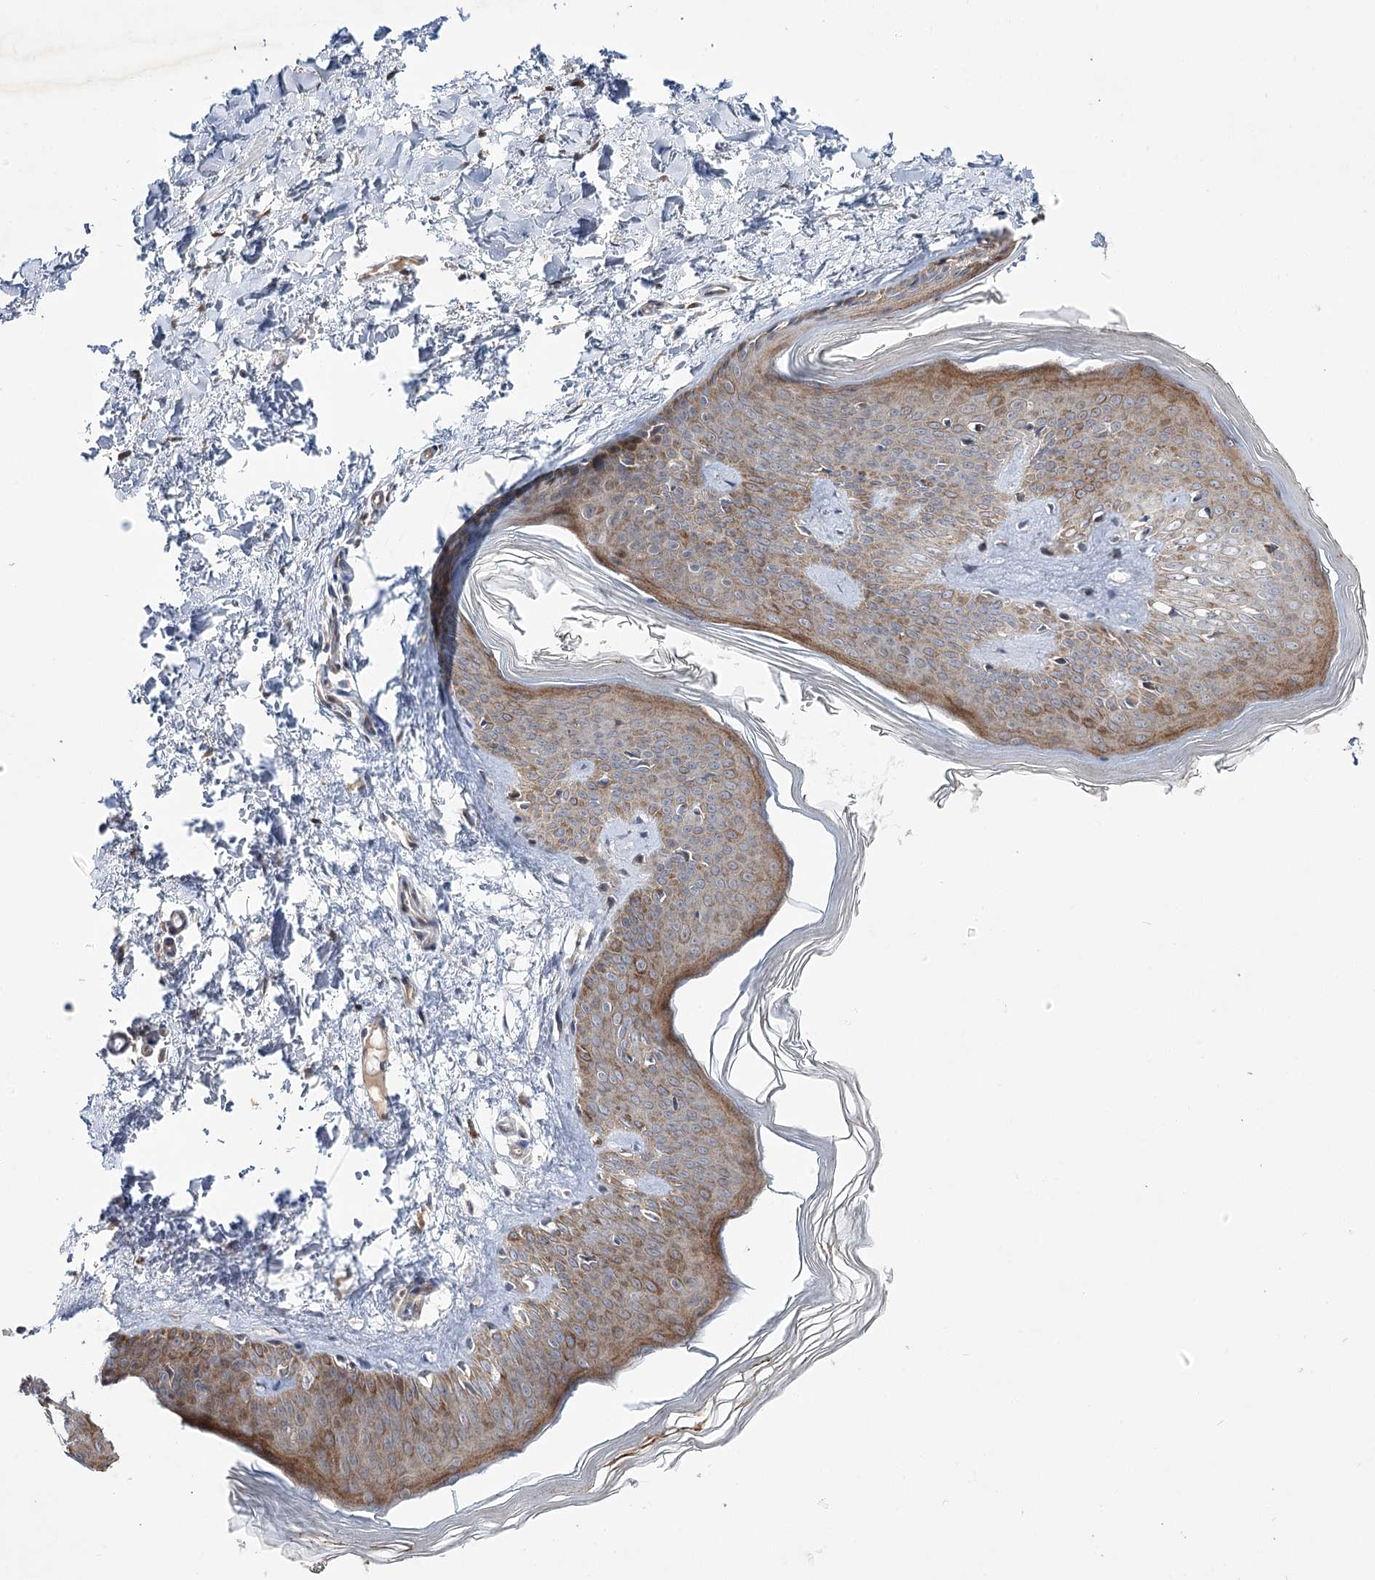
{"staining": {"intensity": "weak", "quantity": ">75%", "location": "cytoplasmic/membranous"}, "tissue": "skin", "cell_type": "Fibroblasts", "image_type": "normal", "snomed": [{"axis": "morphology", "description": "Normal tissue, NOS"}, {"axis": "topography", "description": "Skin"}], "caption": "Skin stained with DAB IHC exhibits low levels of weak cytoplasmic/membranous expression in approximately >75% of fibroblasts.", "gene": "ARHGAP32", "patient": {"sex": "female", "age": 27}}